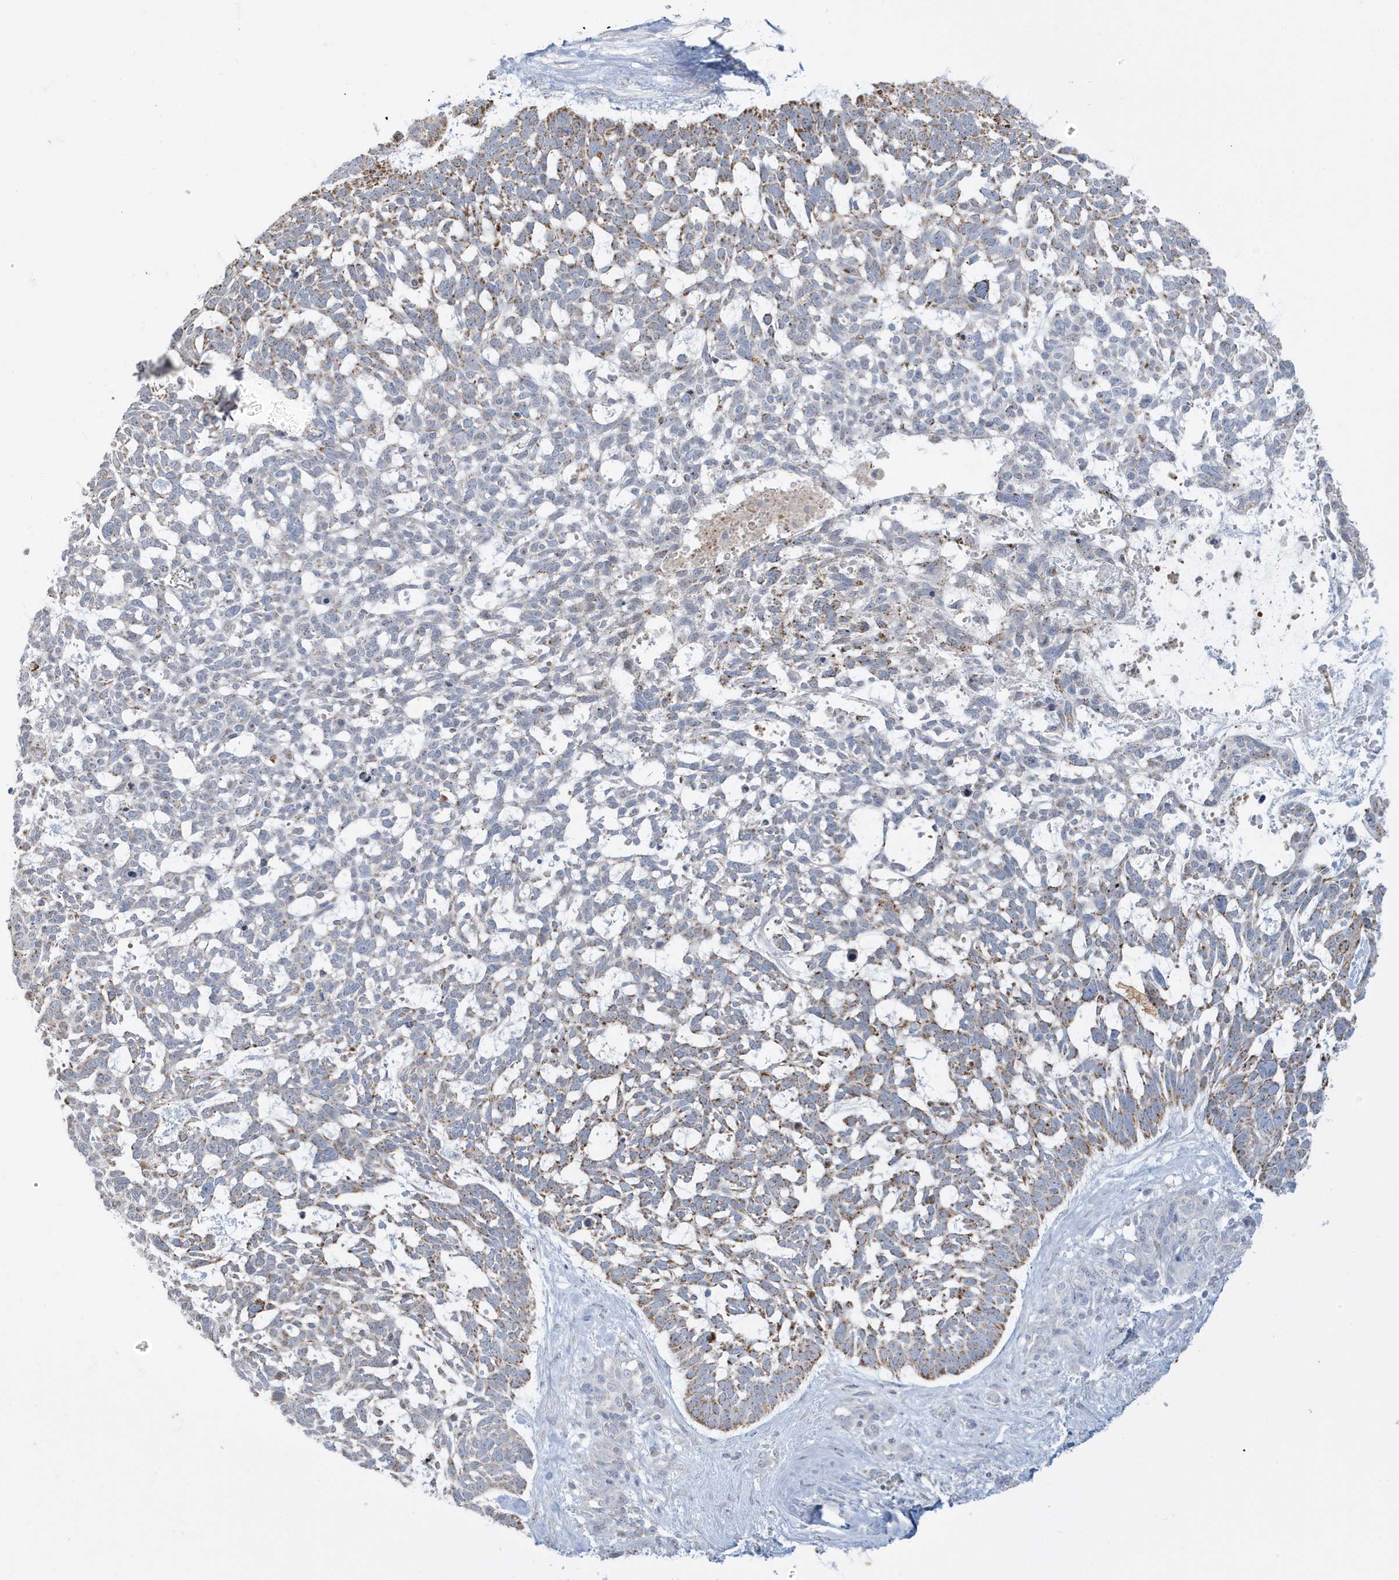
{"staining": {"intensity": "moderate", "quantity": "25%-75%", "location": "cytoplasmic/membranous"}, "tissue": "skin cancer", "cell_type": "Tumor cells", "image_type": "cancer", "snomed": [{"axis": "morphology", "description": "Basal cell carcinoma"}, {"axis": "topography", "description": "Skin"}], "caption": "Protein staining of skin basal cell carcinoma tissue exhibits moderate cytoplasmic/membranous positivity in approximately 25%-75% of tumor cells. The staining was performed using DAB (3,3'-diaminobenzidine) to visualize the protein expression in brown, while the nuclei were stained in blue with hematoxylin (Magnification: 20x).", "gene": "FNDC1", "patient": {"sex": "male", "age": 88}}